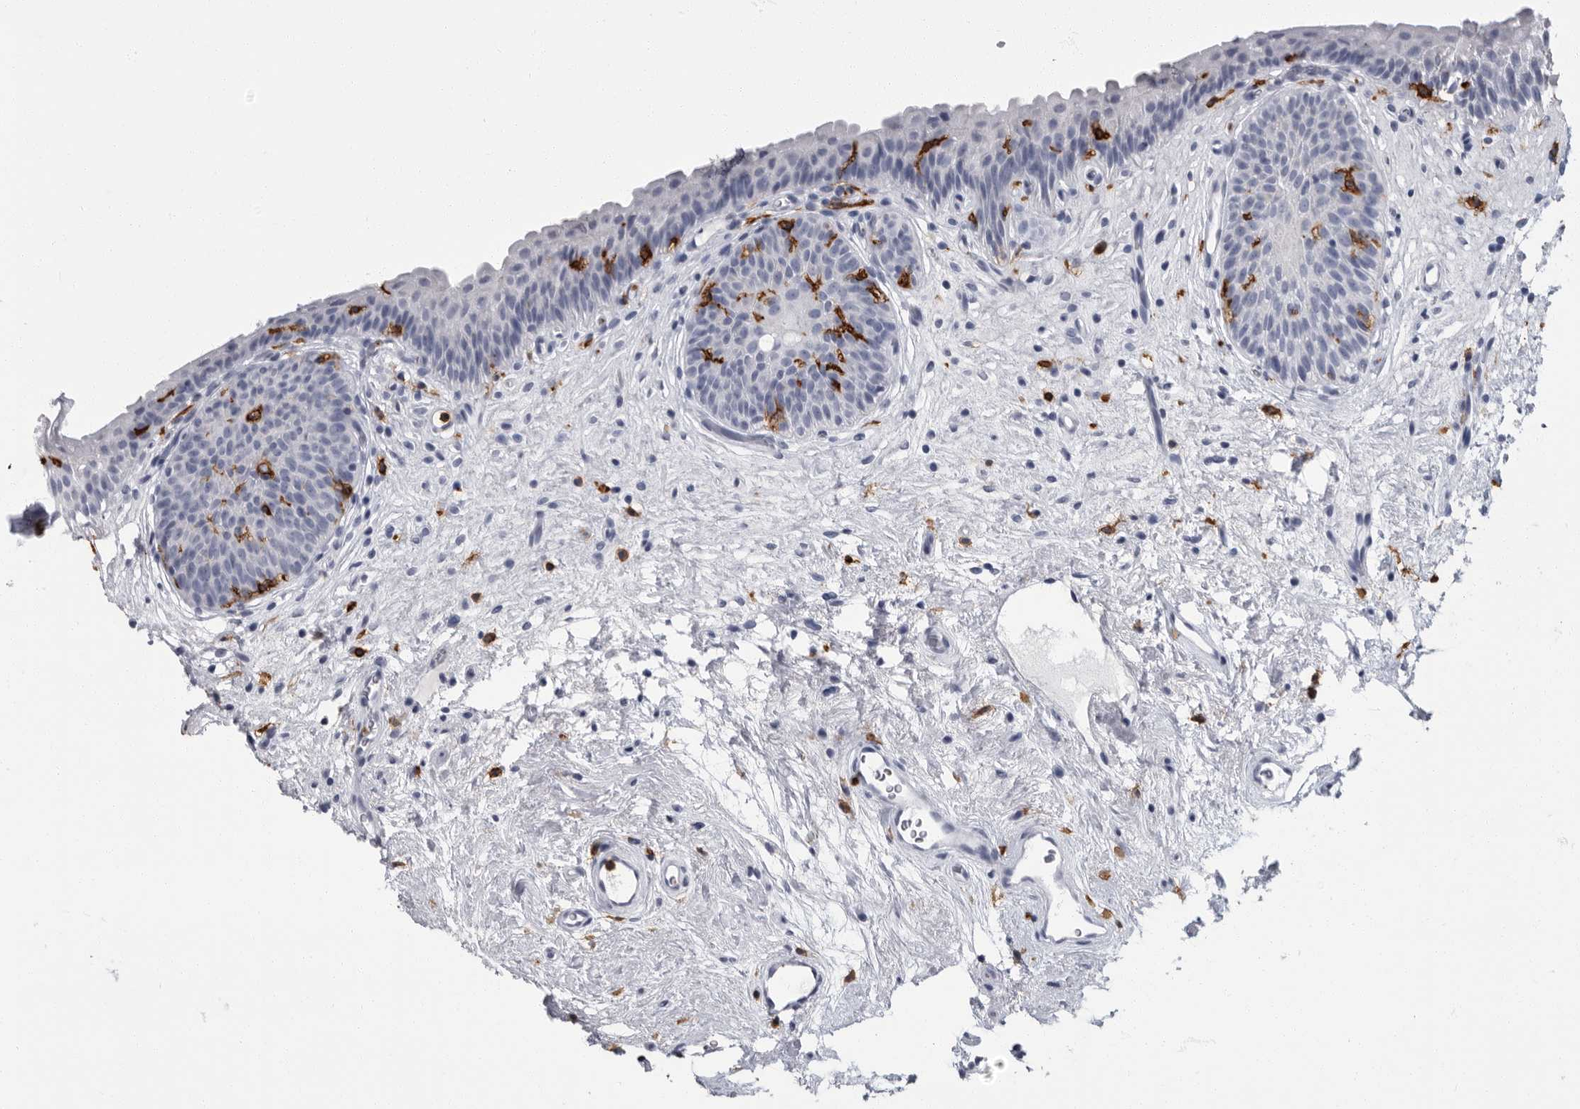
{"staining": {"intensity": "negative", "quantity": "none", "location": "none"}, "tissue": "urinary bladder", "cell_type": "Urothelial cells", "image_type": "normal", "snomed": [{"axis": "morphology", "description": "Normal tissue, NOS"}, {"axis": "topography", "description": "Urinary bladder"}], "caption": "Urothelial cells show no significant protein expression in normal urinary bladder.", "gene": "FCER1G", "patient": {"sex": "male", "age": 83}}